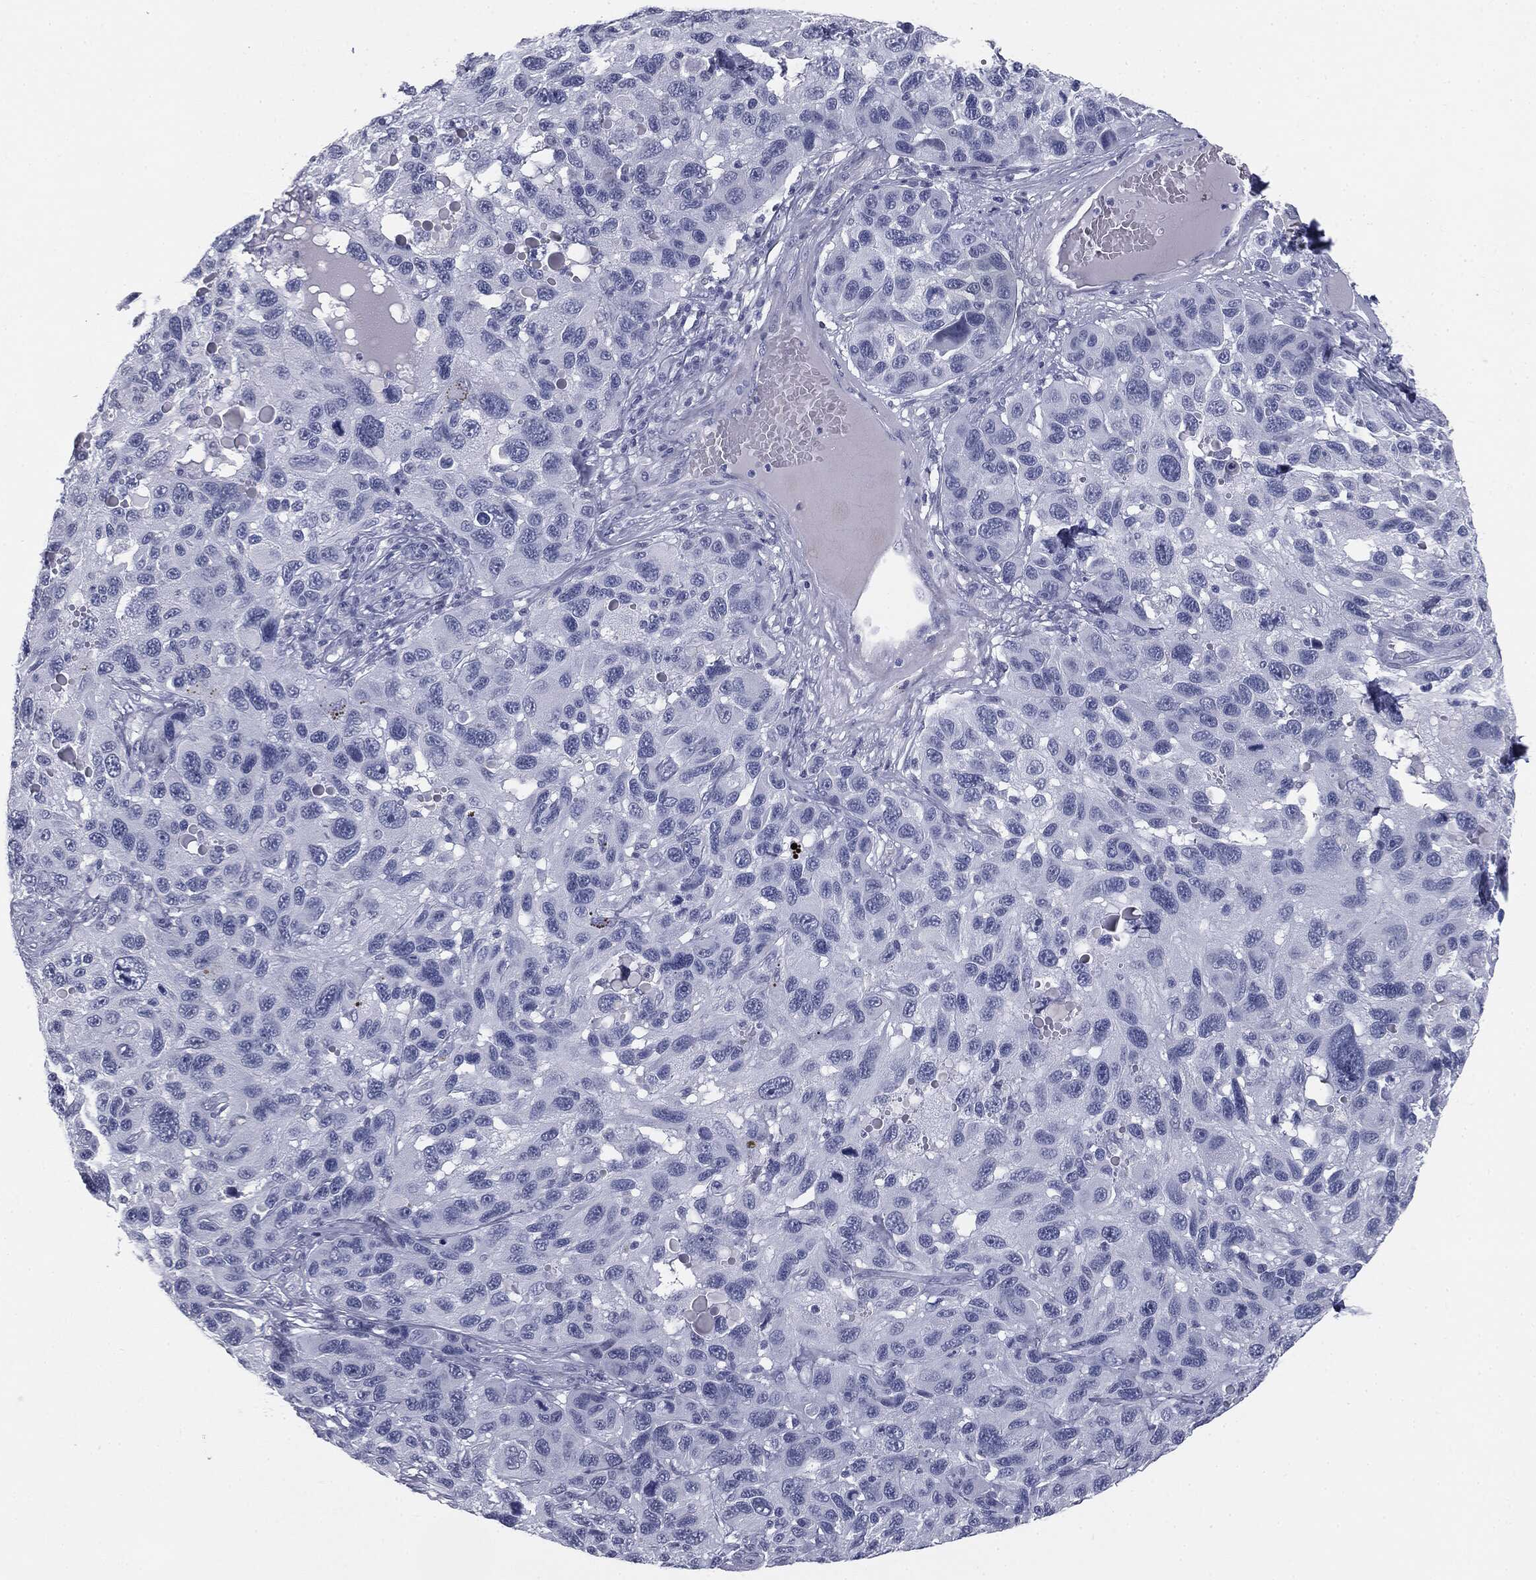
{"staining": {"intensity": "negative", "quantity": "none", "location": "none"}, "tissue": "melanoma", "cell_type": "Tumor cells", "image_type": "cancer", "snomed": [{"axis": "morphology", "description": "Malignant melanoma, NOS"}, {"axis": "topography", "description": "Skin"}], "caption": "Malignant melanoma was stained to show a protein in brown. There is no significant positivity in tumor cells.", "gene": "TPO", "patient": {"sex": "male", "age": 53}}